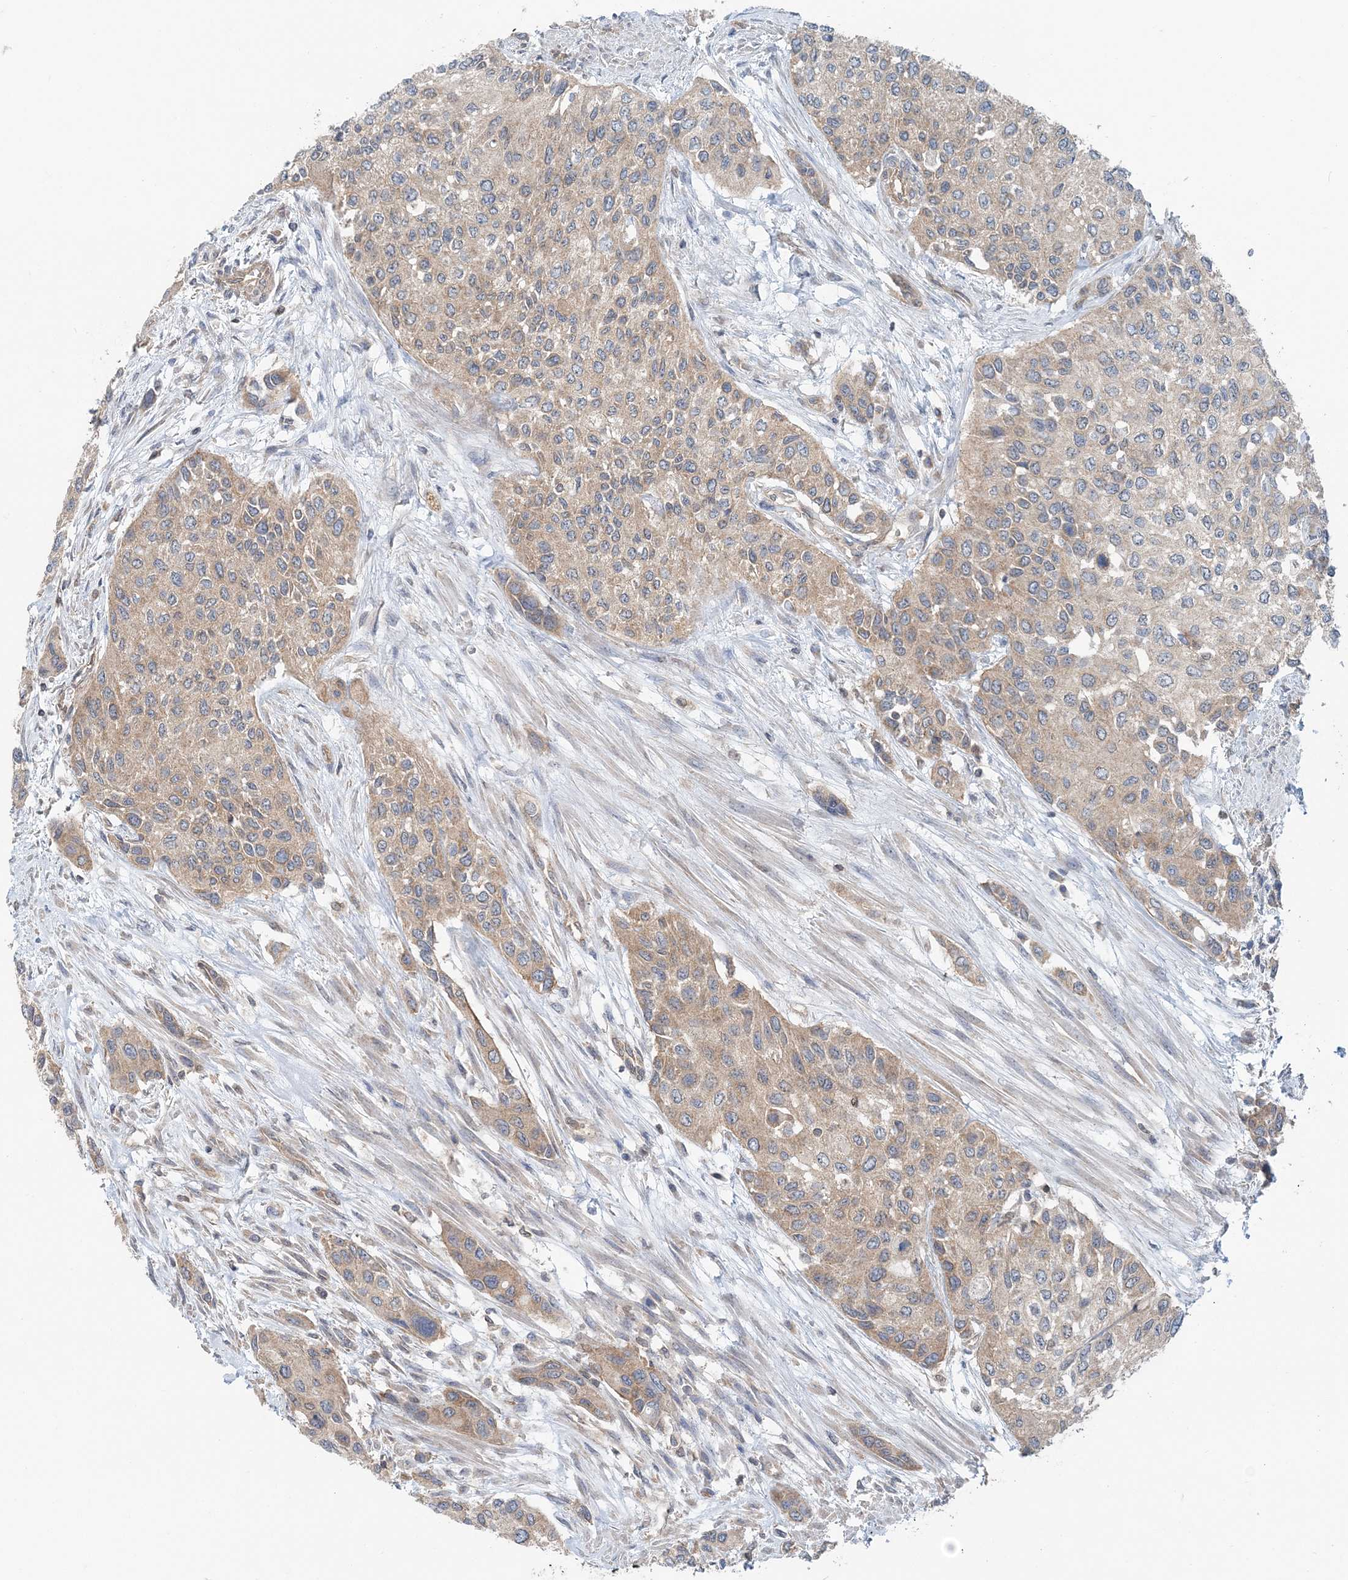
{"staining": {"intensity": "weak", "quantity": ">75%", "location": "cytoplasmic/membranous"}, "tissue": "urothelial cancer", "cell_type": "Tumor cells", "image_type": "cancer", "snomed": [{"axis": "morphology", "description": "Normal tissue, NOS"}, {"axis": "morphology", "description": "Urothelial carcinoma, High grade"}, {"axis": "topography", "description": "Vascular tissue"}, {"axis": "topography", "description": "Urinary bladder"}], "caption": "Immunohistochemical staining of urothelial cancer demonstrates weak cytoplasmic/membranous protein positivity in approximately >75% of tumor cells.", "gene": "MOB4", "patient": {"sex": "female", "age": 56}}